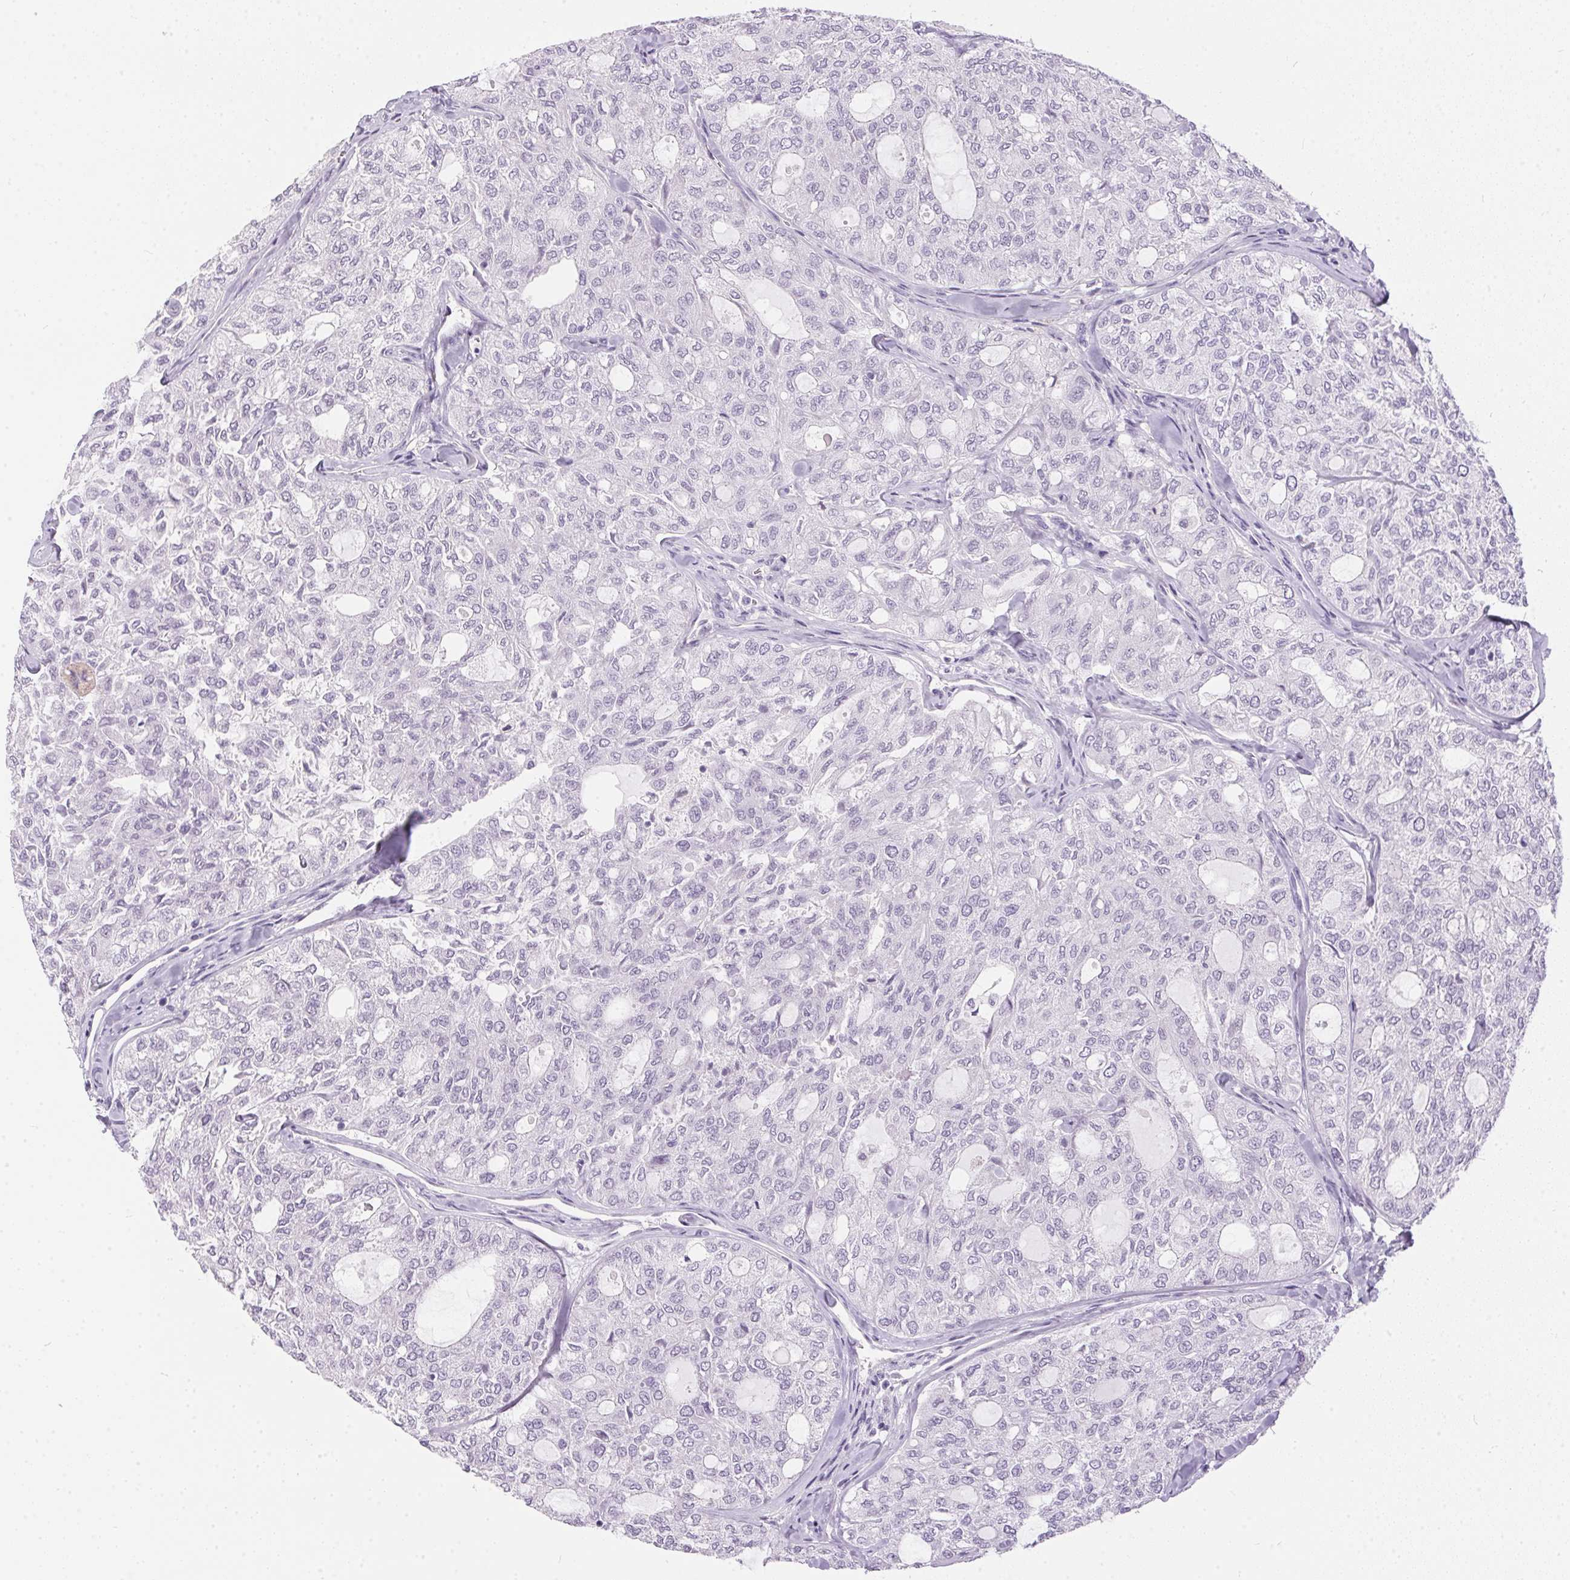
{"staining": {"intensity": "negative", "quantity": "none", "location": "none"}, "tissue": "thyroid cancer", "cell_type": "Tumor cells", "image_type": "cancer", "snomed": [{"axis": "morphology", "description": "Follicular adenoma carcinoma, NOS"}, {"axis": "topography", "description": "Thyroid gland"}], "caption": "Follicular adenoma carcinoma (thyroid) was stained to show a protein in brown. There is no significant staining in tumor cells.", "gene": "GBP6", "patient": {"sex": "male", "age": 75}}